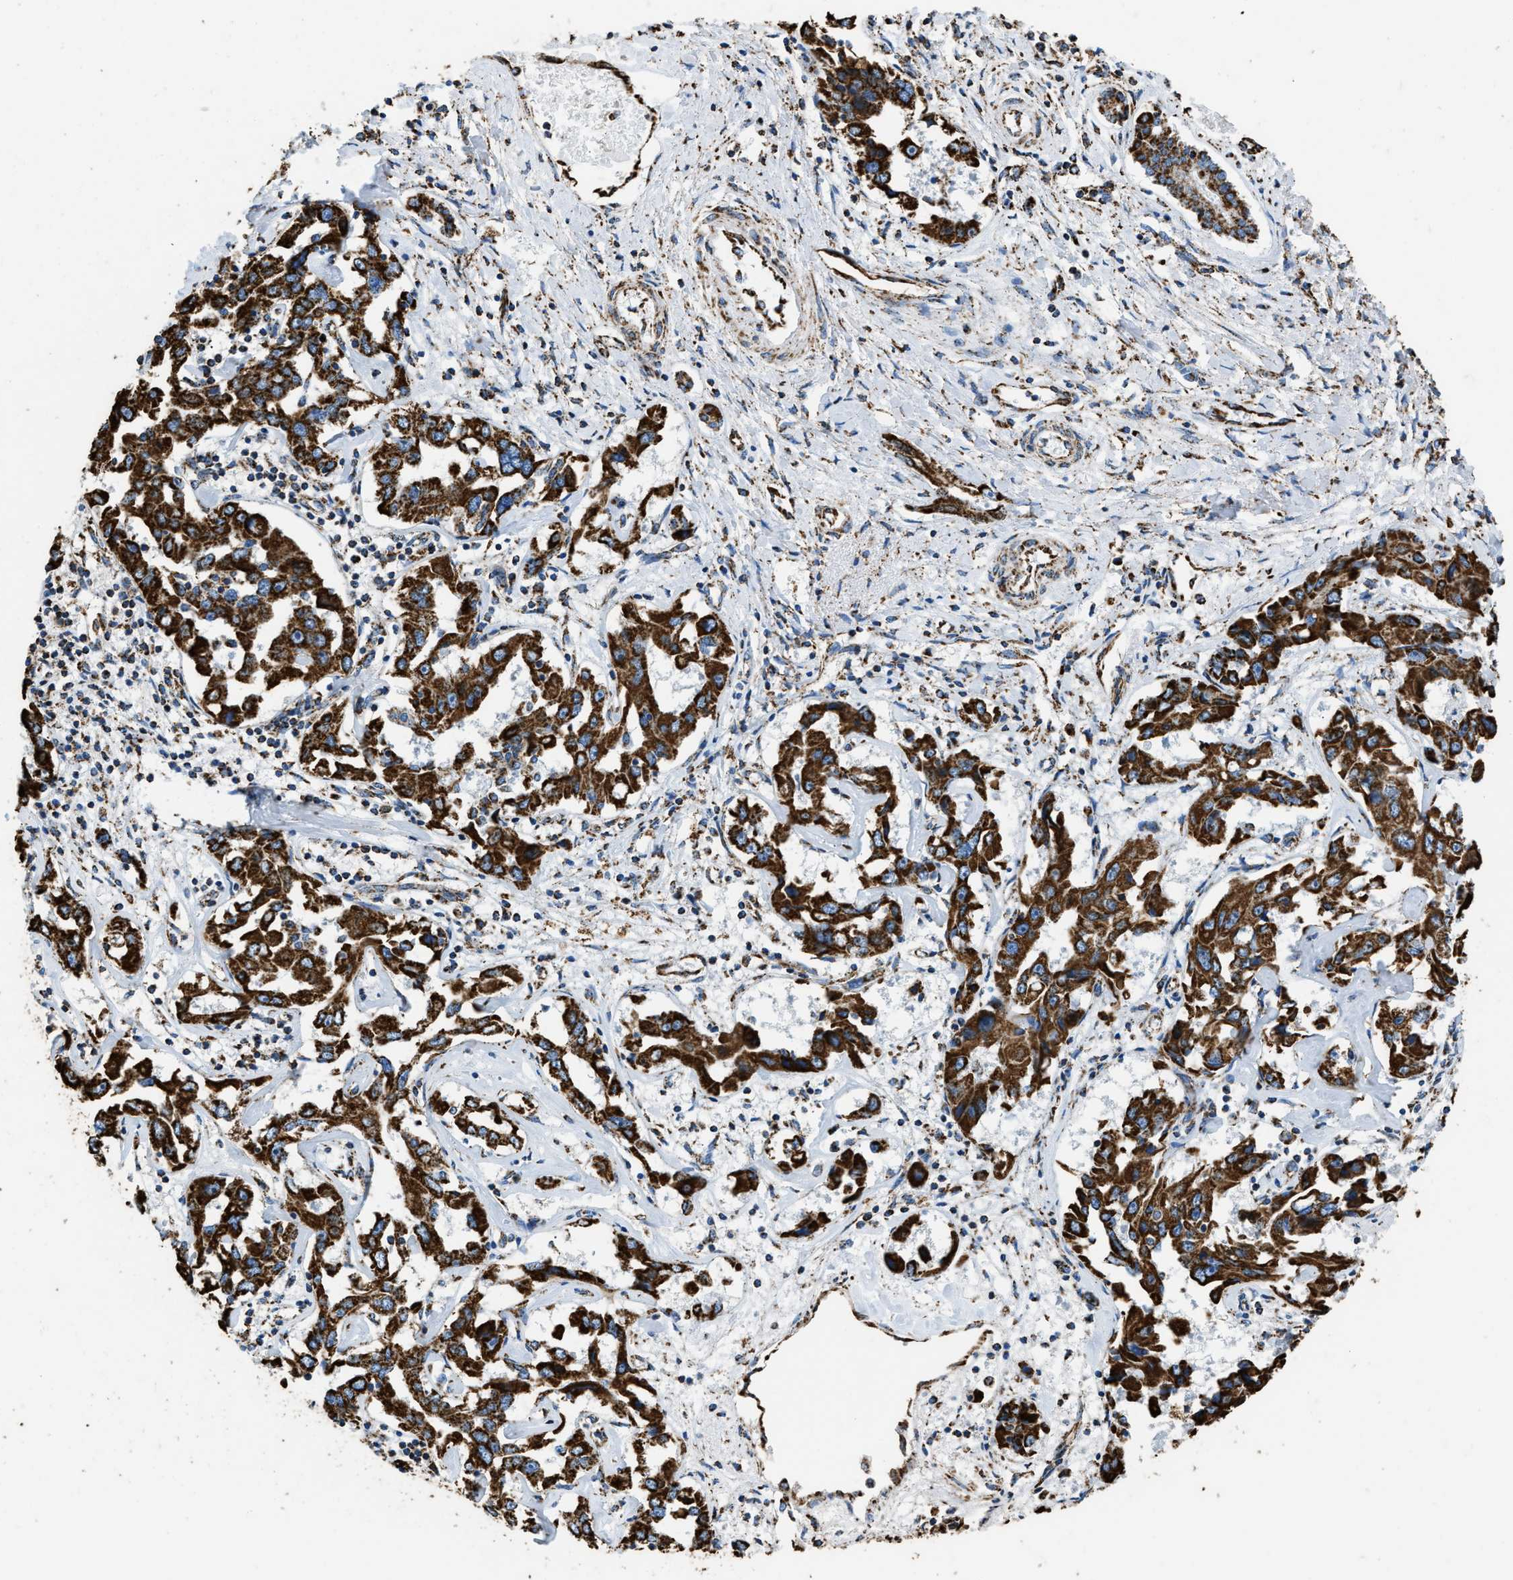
{"staining": {"intensity": "strong", "quantity": ">75%", "location": "cytoplasmic/membranous"}, "tissue": "liver cancer", "cell_type": "Tumor cells", "image_type": "cancer", "snomed": [{"axis": "morphology", "description": "Cholangiocarcinoma"}, {"axis": "topography", "description": "Liver"}], "caption": "Immunohistochemical staining of cholangiocarcinoma (liver) shows high levels of strong cytoplasmic/membranous protein staining in approximately >75% of tumor cells.", "gene": "IRX6", "patient": {"sex": "male", "age": 59}}